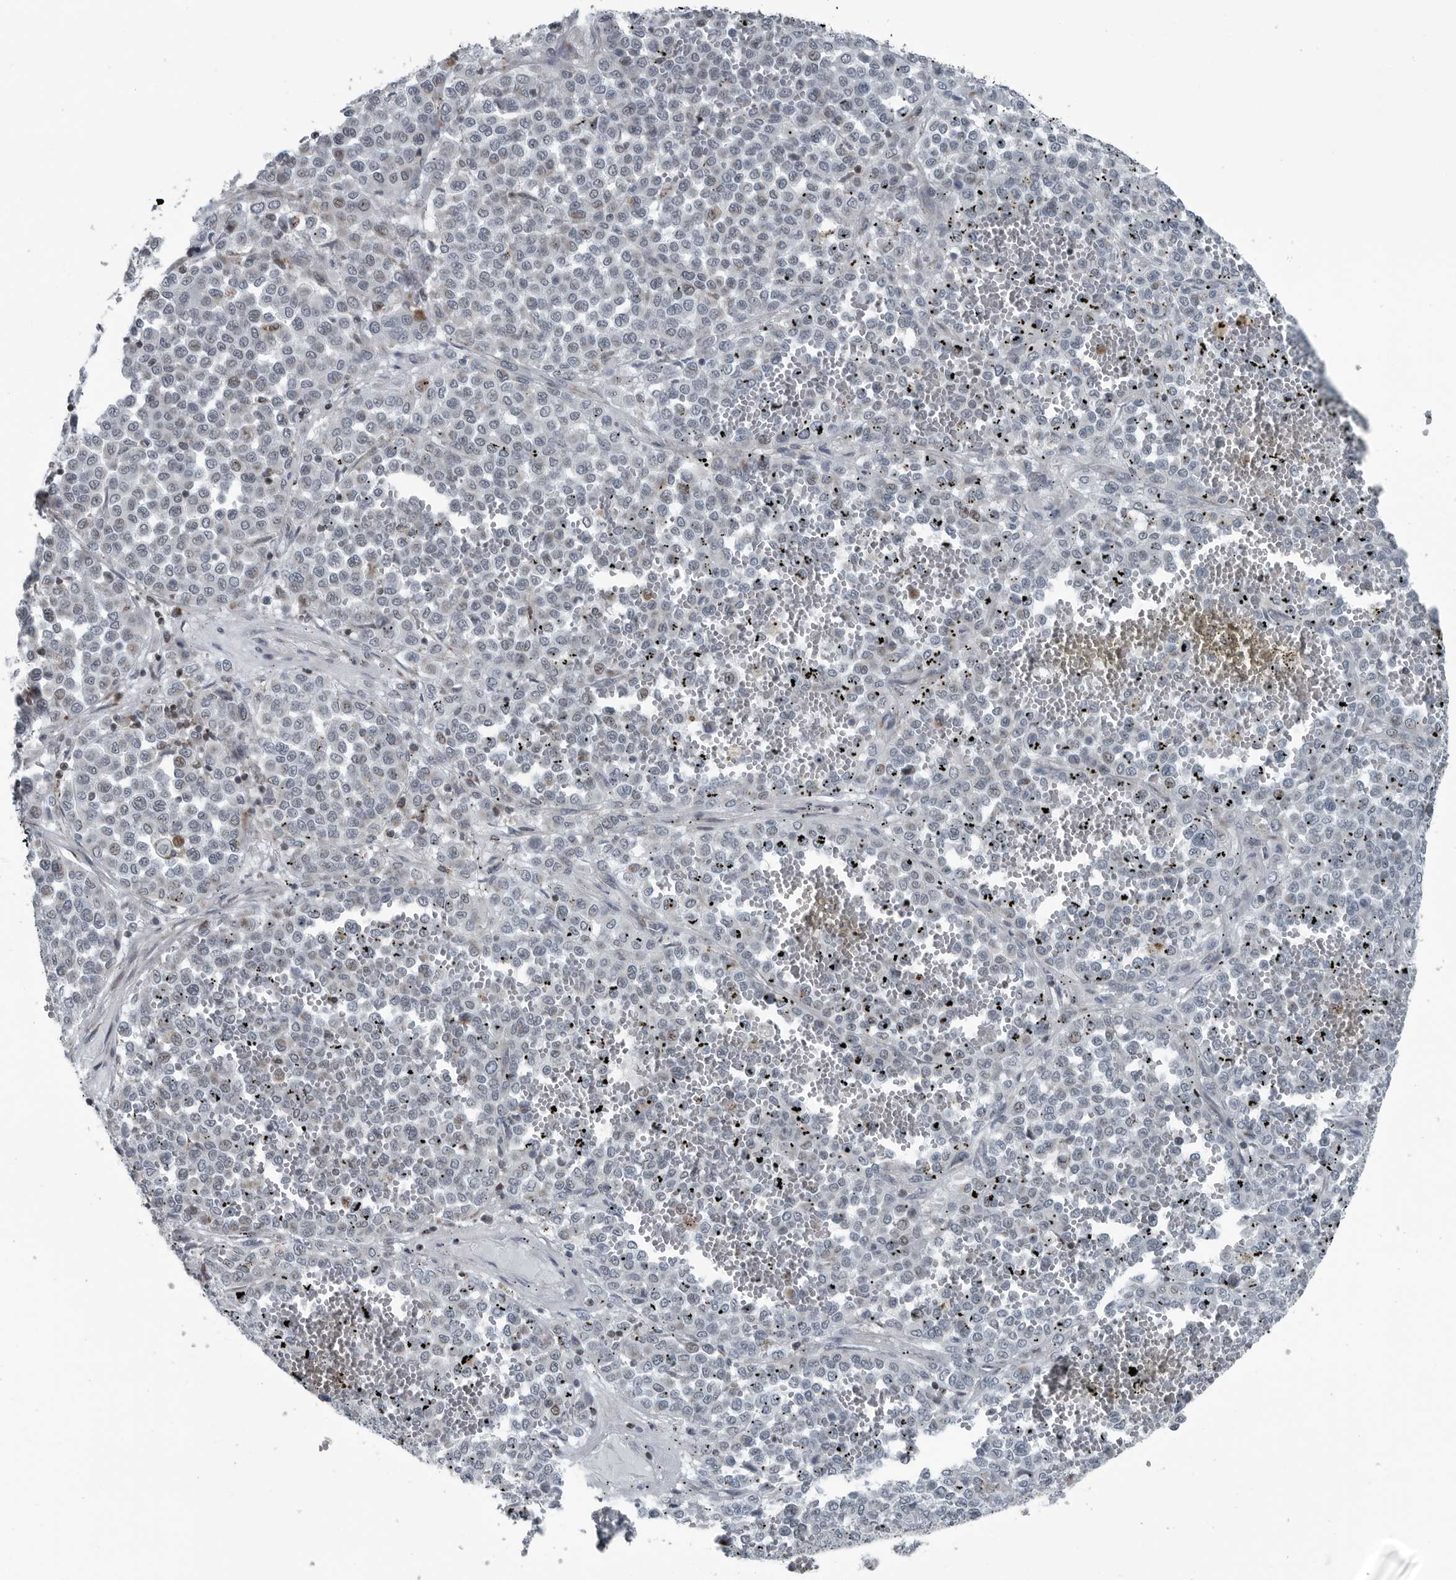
{"staining": {"intensity": "negative", "quantity": "none", "location": "none"}, "tissue": "melanoma", "cell_type": "Tumor cells", "image_type": "cancer", "snomed": [{"axis": "morphology", "description": "Malignant melanoma, Metastatic site"}, {"axis": "topography", "description": "Pancreas"}], "caption": "This is an IHC photomicrograph of human melanoma. There is no positivity in tumor cells.", "gene": "GAK", "patient": {"sex": "female", "age": 30}}